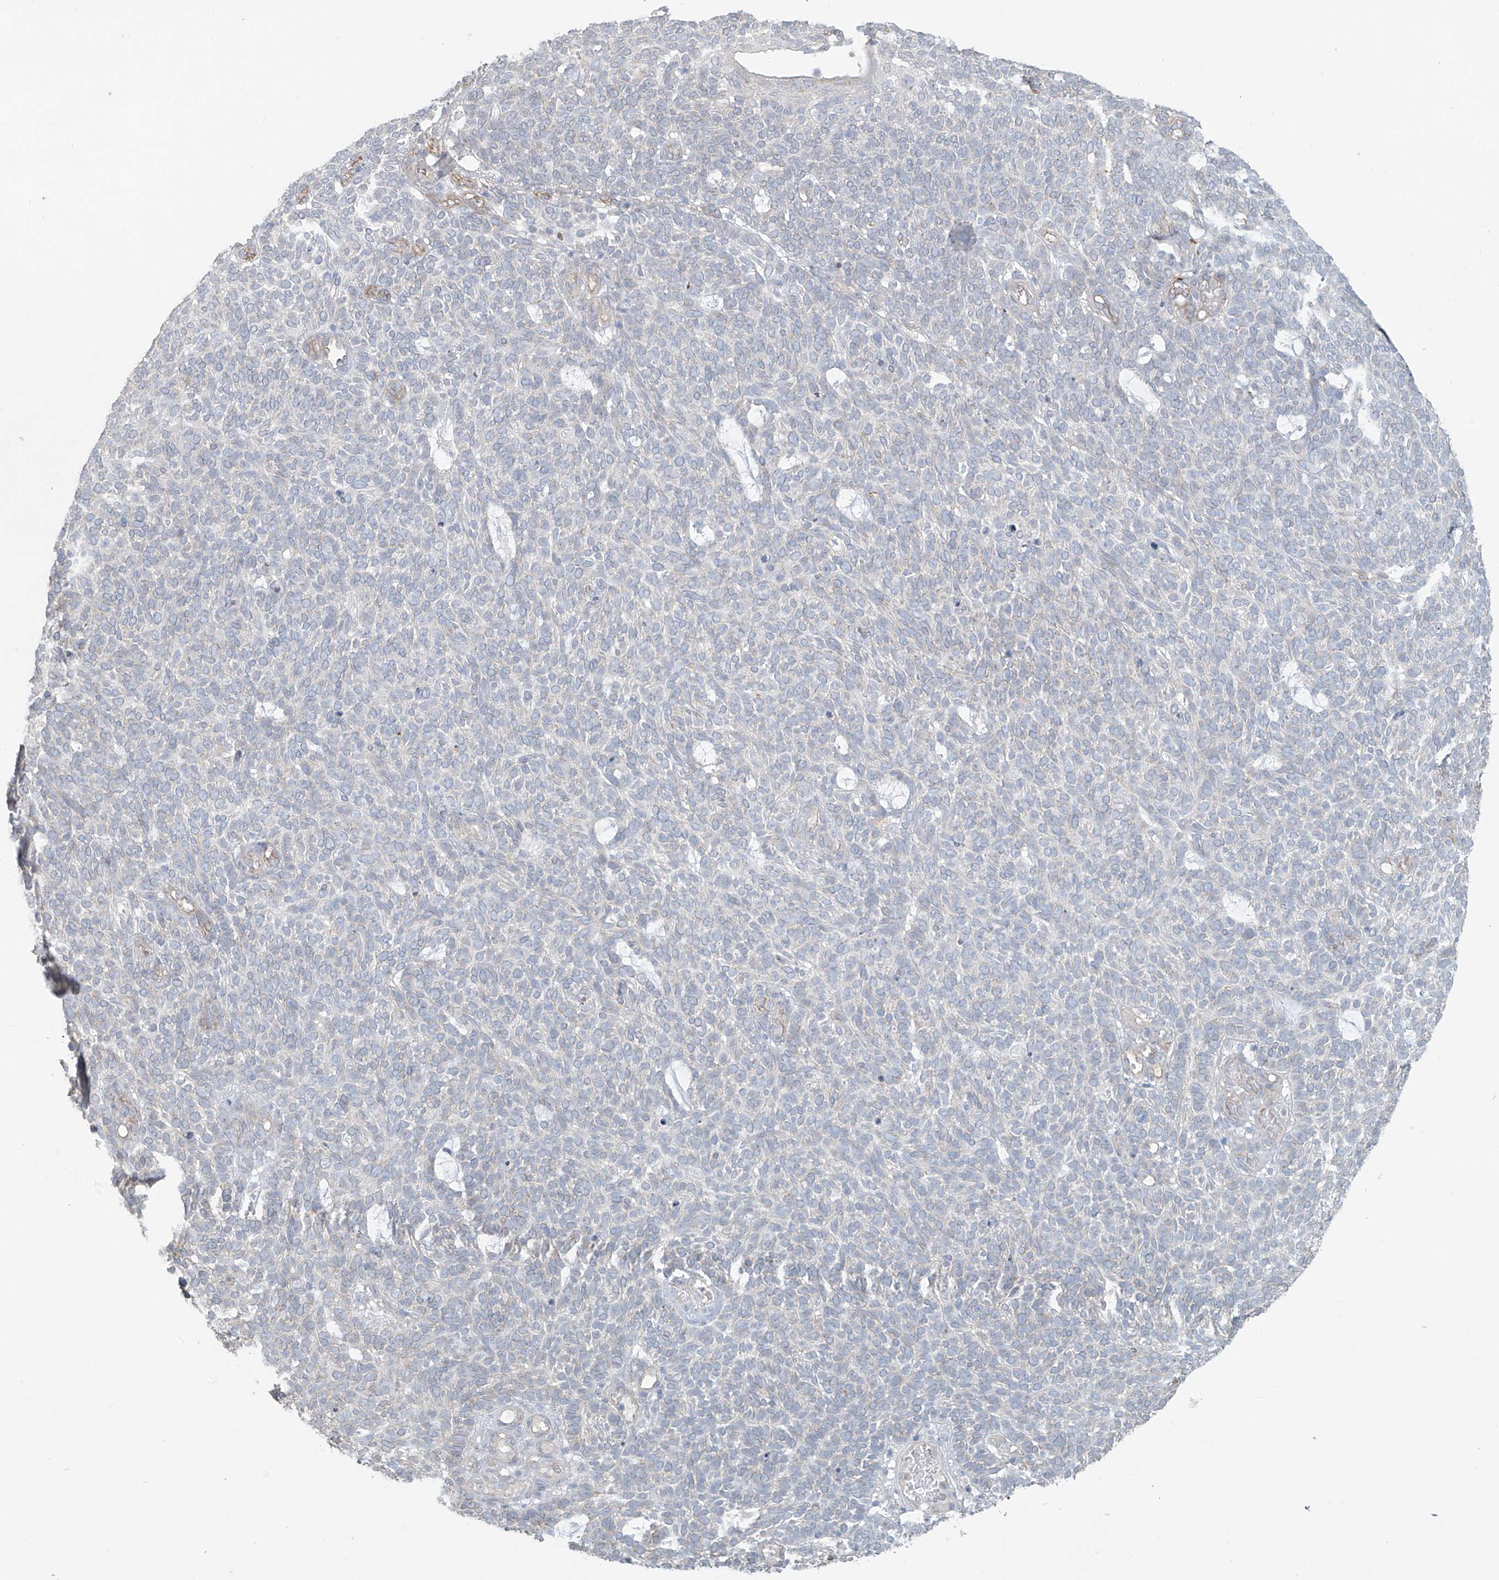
{"staining": {"intensity": "negative", "quantity": "none", "location": "none"}, "tissue": "skin cancer", "cell_type": "Tumor cells", "image_type": "cancer", "snomed": [{"axis": "morphology", "description": "Squamous cell carcinoma, NOS"}, {"axis": "topography", "description": "Skin"}], "caption": "Immunohistochemical staining of squamous cell carcinoma (skin) displays no significant positivity in tumor cells.", "gene": "TUBE1", "patient": {"sex": "female", "age": 90}}